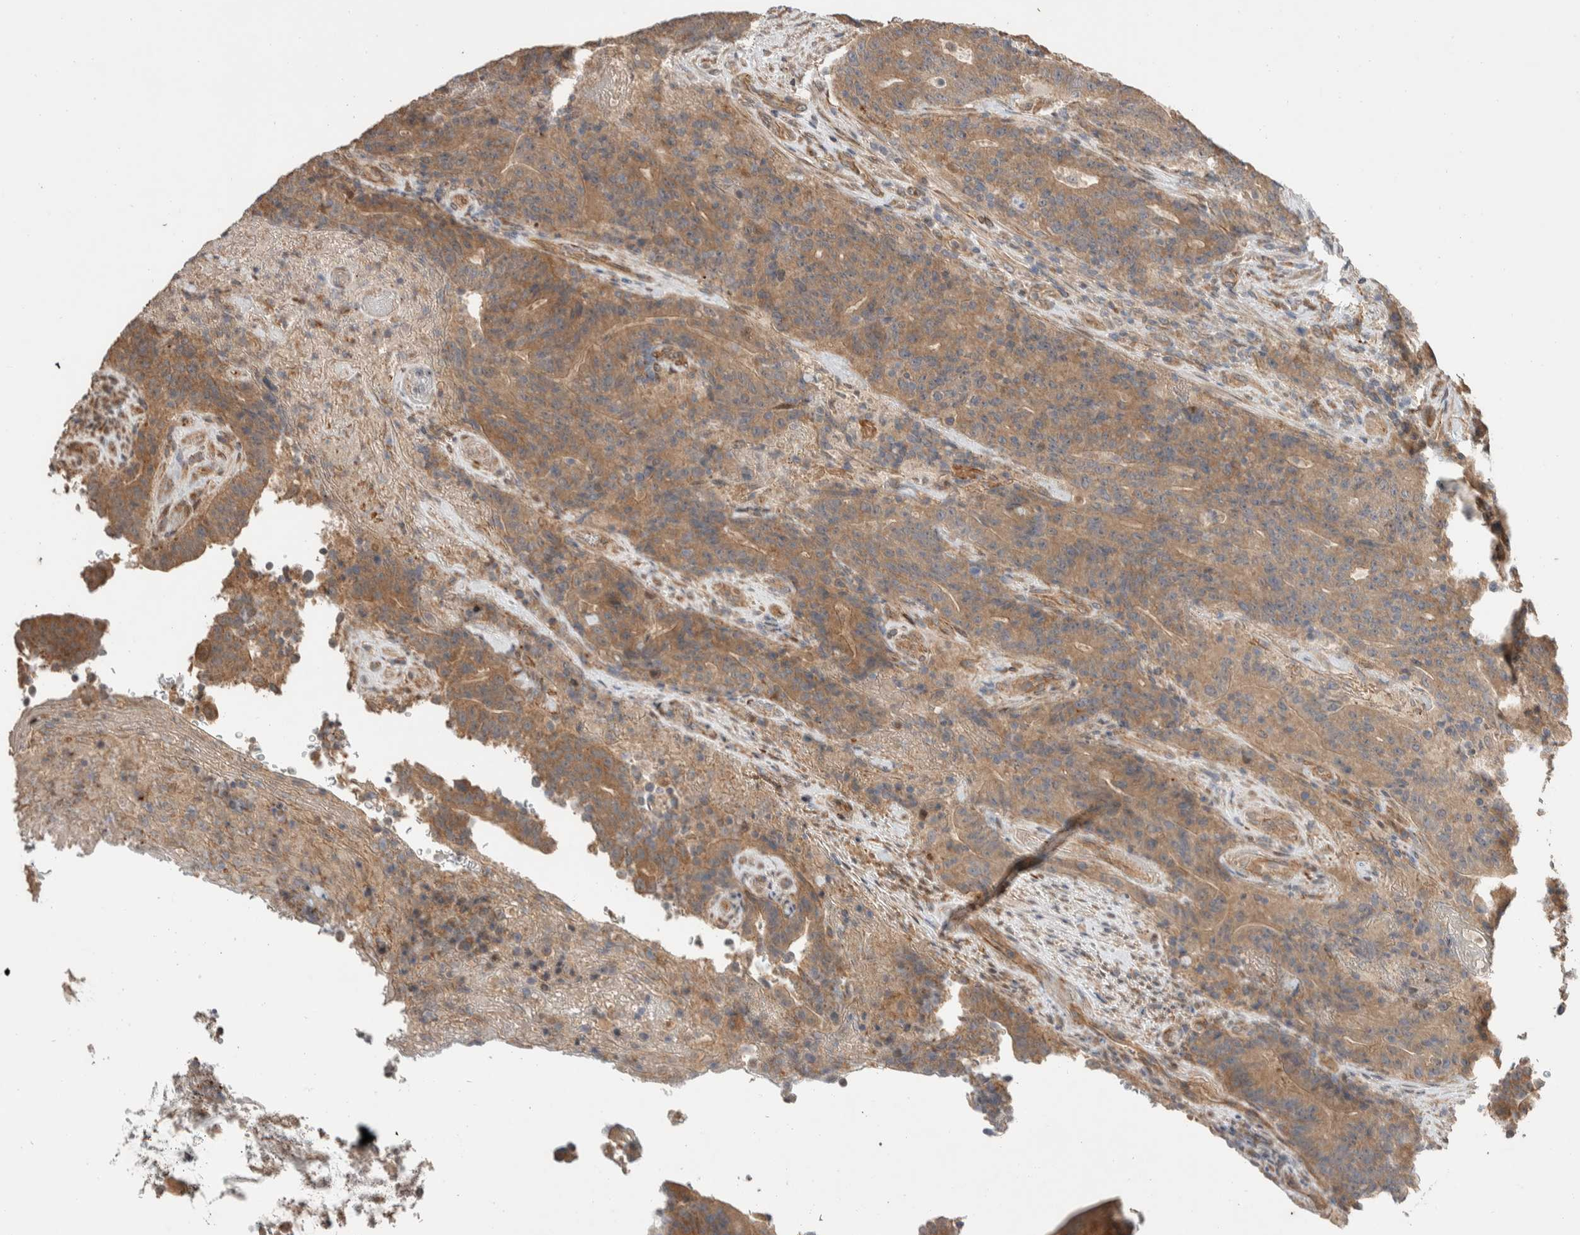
{"staining": {"intensity": "moderate", "quantity": ">75%", "location": "cytoplasmic/membranous"}, "tissue": "colorectal cancer", "cell_type": "Tumor cells", "image_type": "cancer", "snomed": [{"axis": "morphology", "description": "Normal tissue, NOS"}, {"axis": "morphology", "description": "Adenocarcinoma, NOS"}, {"axis": "topography", "description": "Colon"}], "caption": "A photomicrograph of colorectal cancer (adenocarcinoma) stained for a protein exhibits moderate cytoplasmic/membranous brown staining in tumor cells.", "gene": "ERC1", "patient": {"sex": "female", "age": 75}}